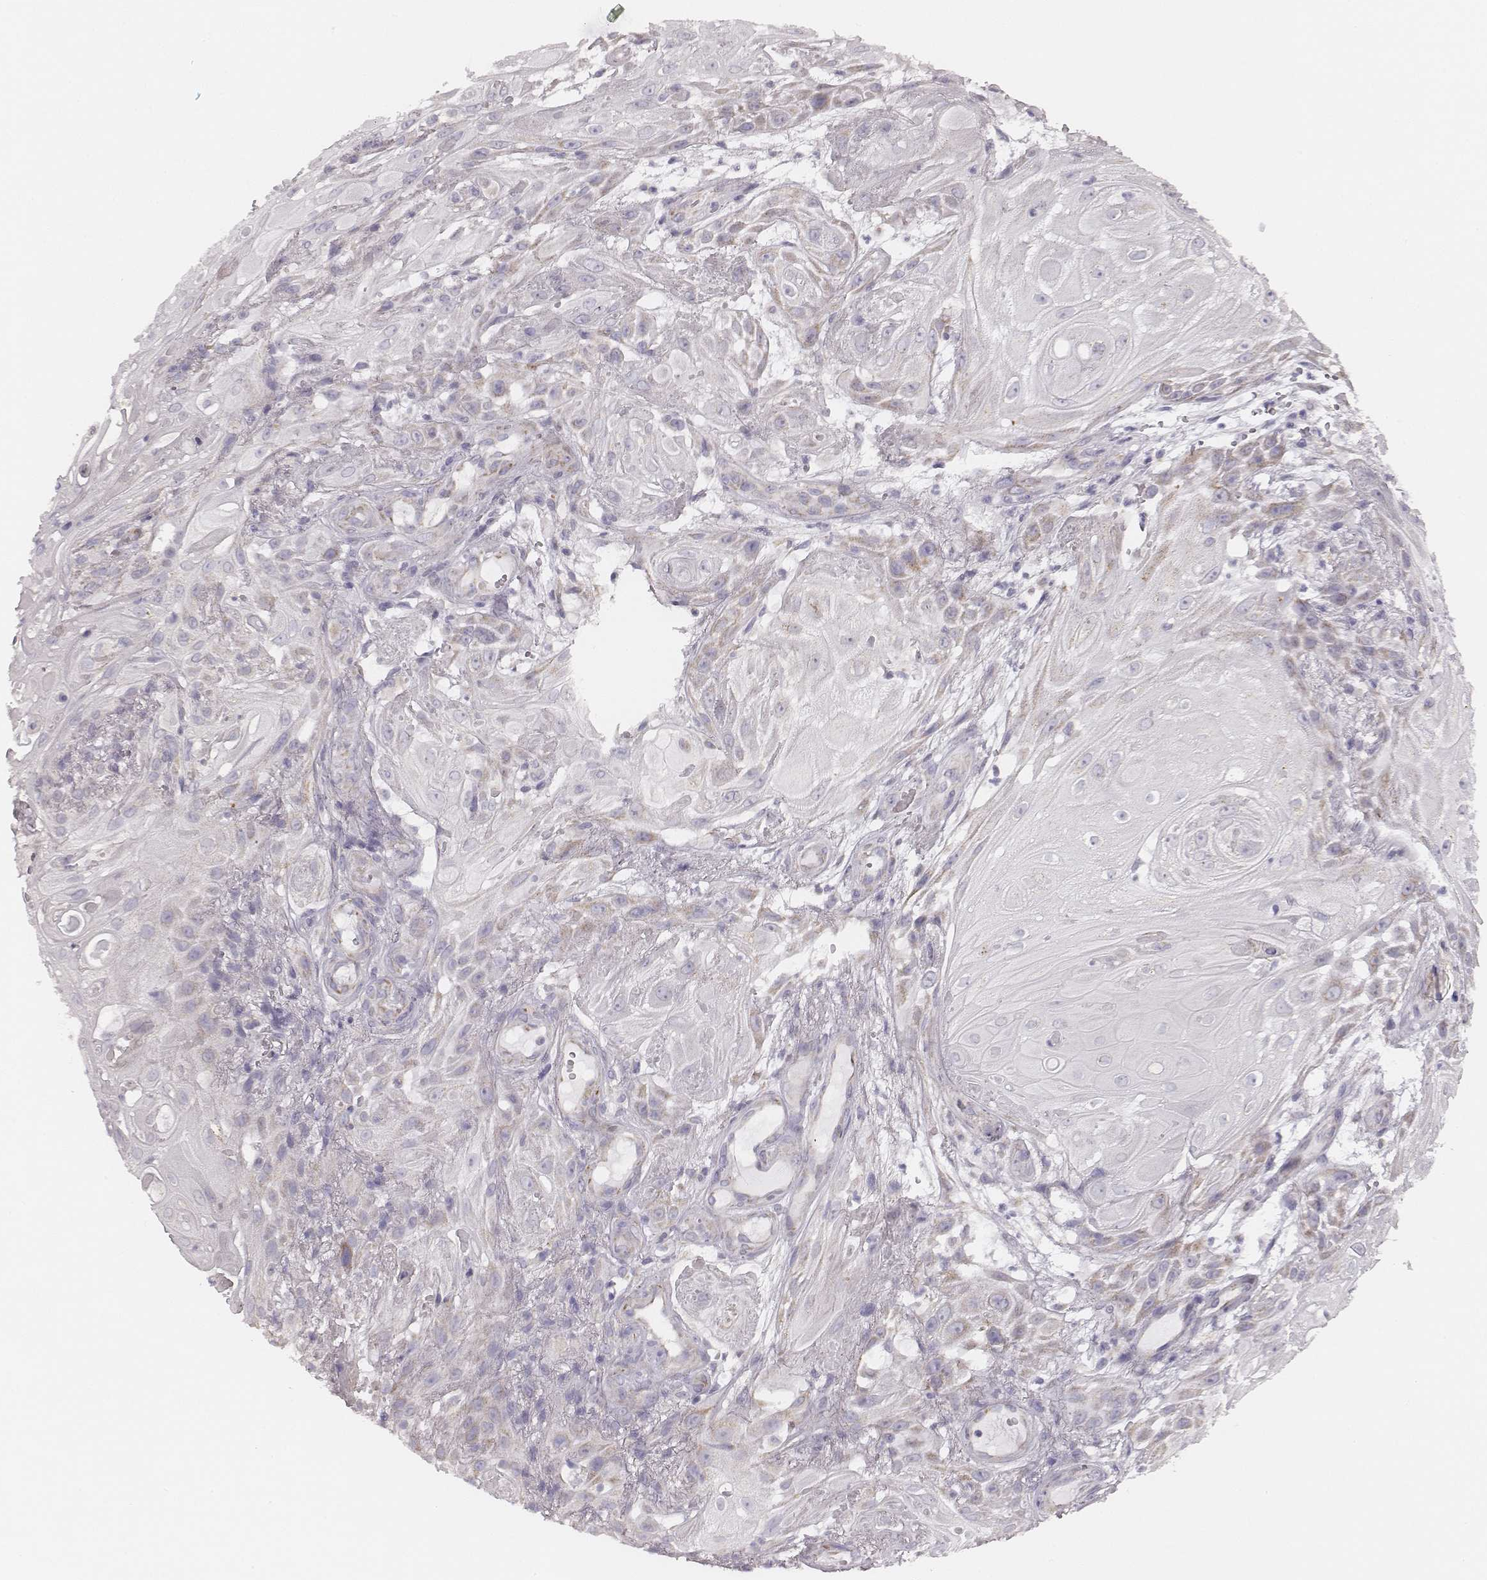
{"staining": {"intensity": "negative", "quantity": "none", "location": "none"}, "tissue": "skin cancer", "cell_type": "Tumor cells", "image_type": "cancer", "snomed": [{"axis": "morphology", "description": "Squamous cell carcinoma, NOS"}, {"axis": "topography", "description": "Skin"}], "caption": "Tumor cells are negative for protein expression in human skin cancer.", "gene": "UBL4B", "patient": {"sex": "male", "age": 62}}